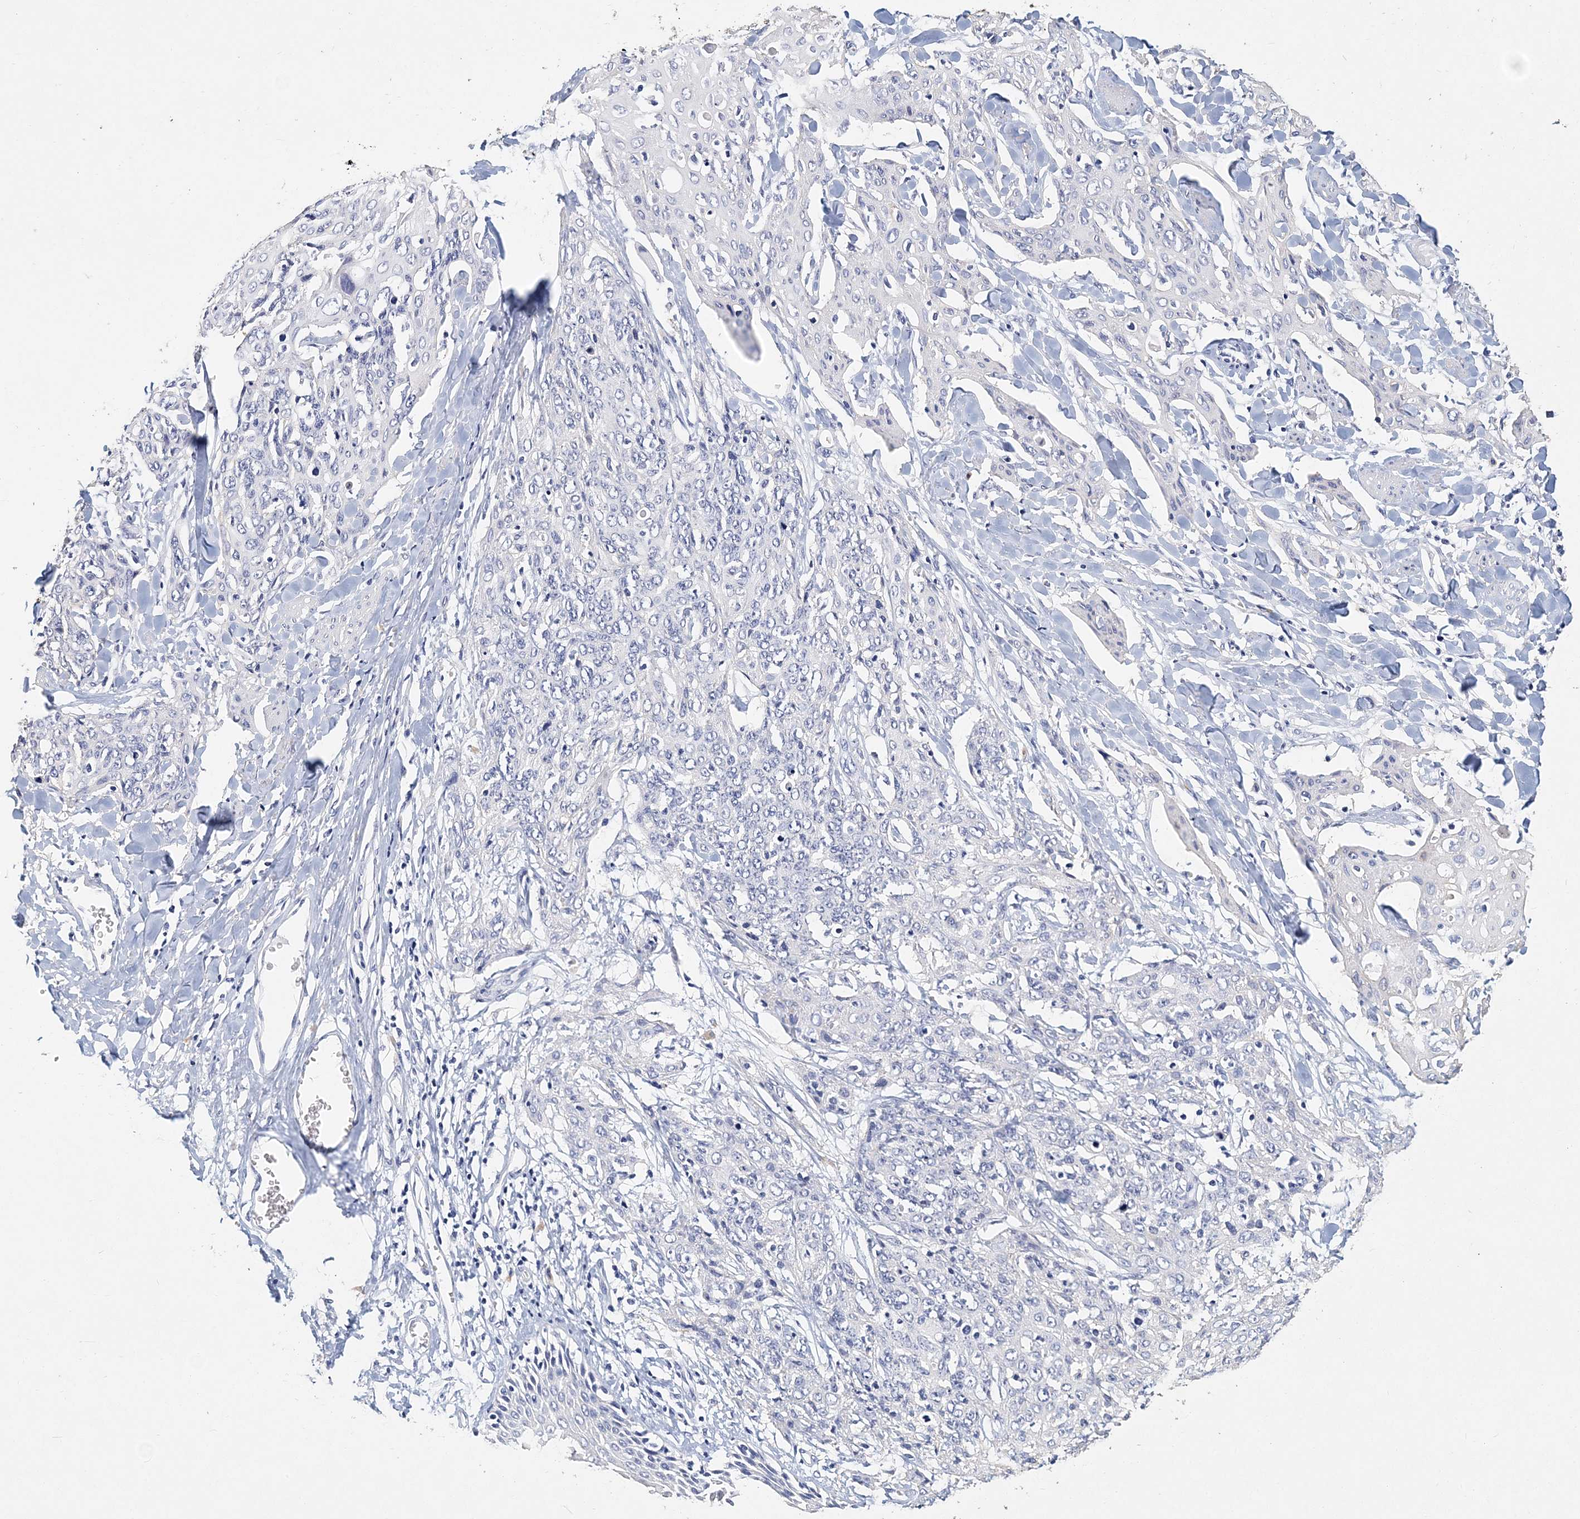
{"staining": {"intensity": "negative", "quantity": "none", "location": "none"}, "tissue": "skin cancer", "cell_type": "Tumor cells", "image_type": "cancer", "snomed": [{"axis": "morphology", "description": "Squamous cell carcinoma, NOS"}, {"axis": "topography", "description": "Skin"}, {"axis": "topography", "description": "Vulva"}], "caption": "Micrograph shows no significant protein expression in tumor cells of skin cancer.", "gene": "ITGA2B", "patient": {"sex": "female", "age": 85}}